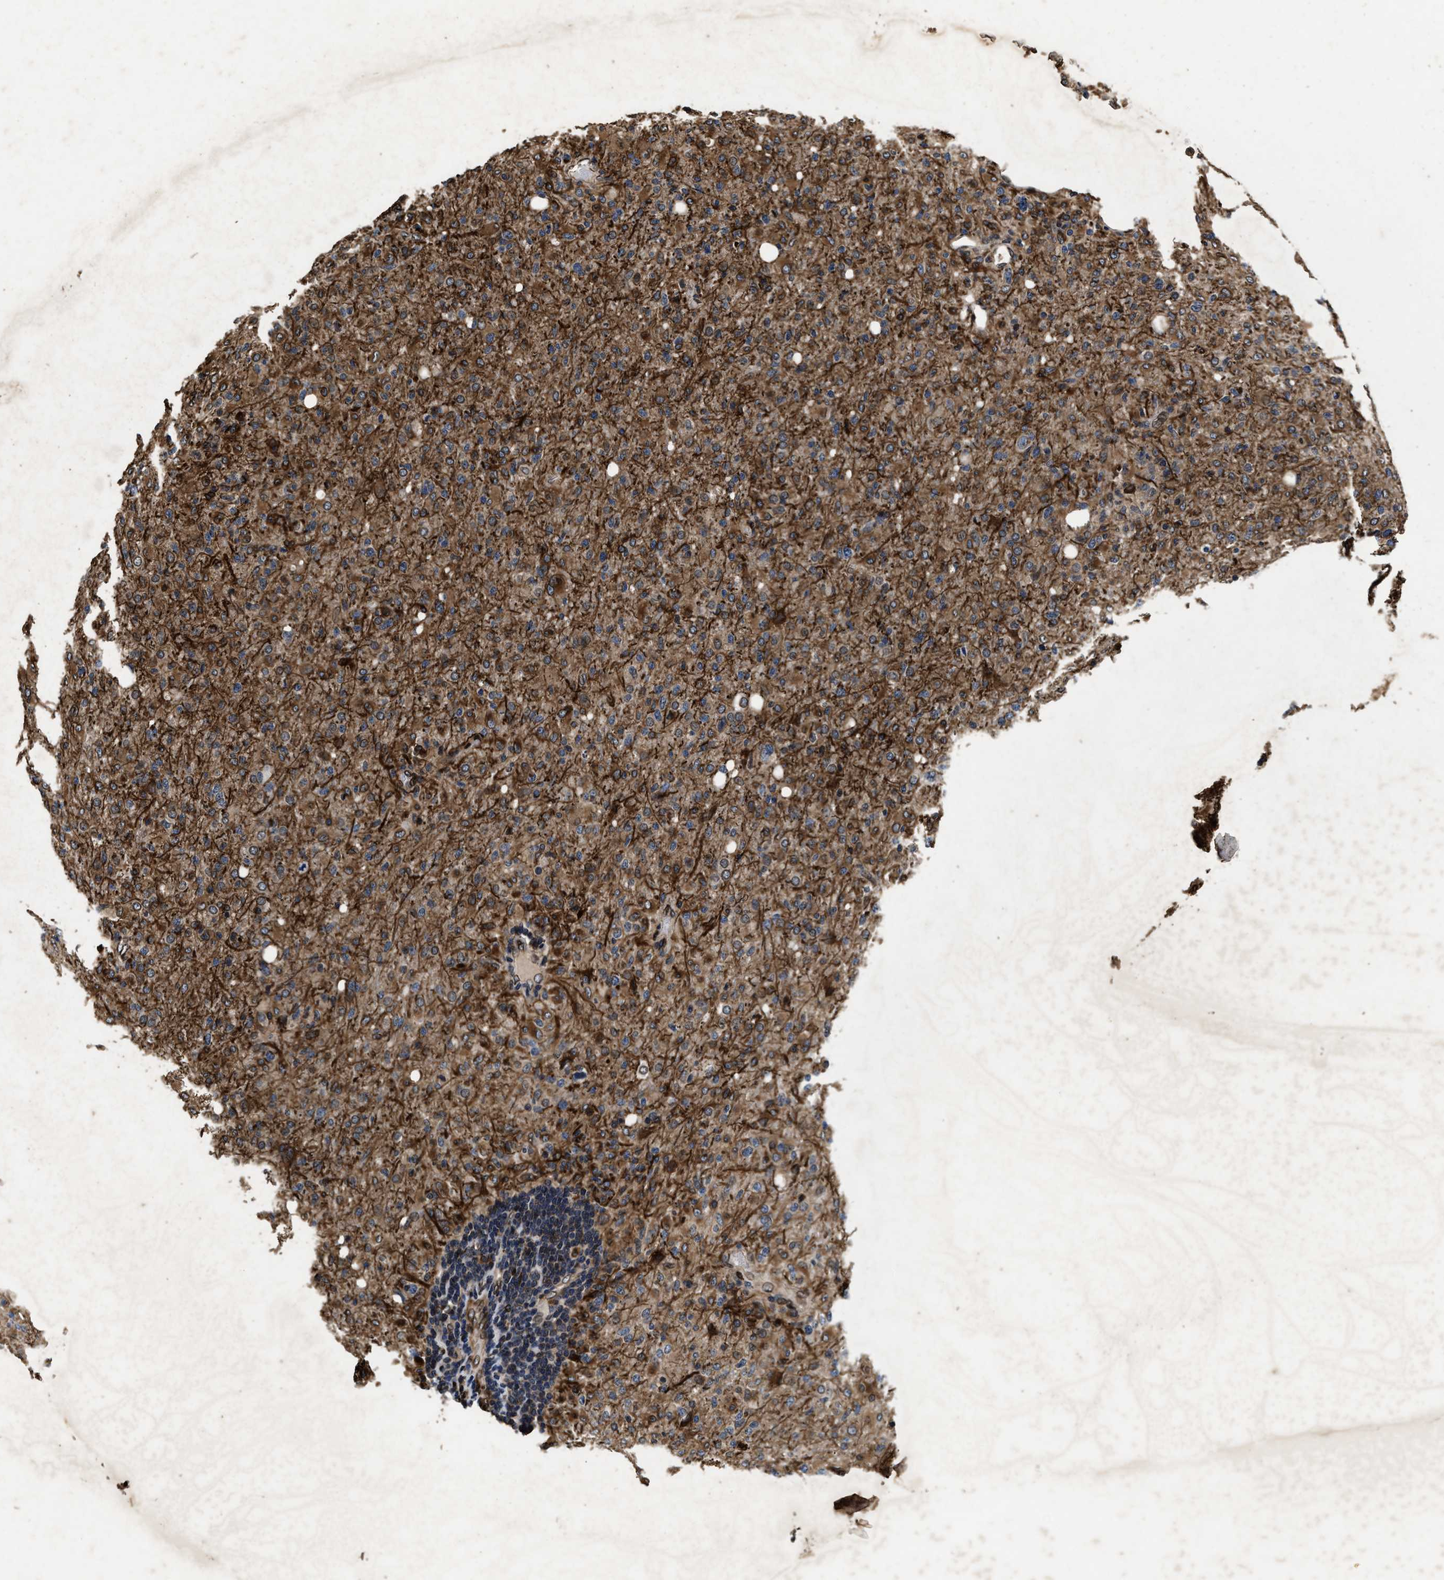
{"staining": {"intensity": "moderate", "quantity": ">75%", "location": "cytoplasmic/membranous"}, "tissue": "glioma", "cell_type": "Tumor cells", "image_type": "cancer", "snomed": [{"axis": "morphology", "description": "Glioma, malignant, High grade"}, {"axis": "topography", "description": "Brain"}], "caption": "Glioma was stained to show a protein in brown. There is medium levels of moderate cytoplasmic/membranous expression in about >75% of tumor cells.", "gene": "ACCS", "patient": {"sex": "female", "age": 57}}